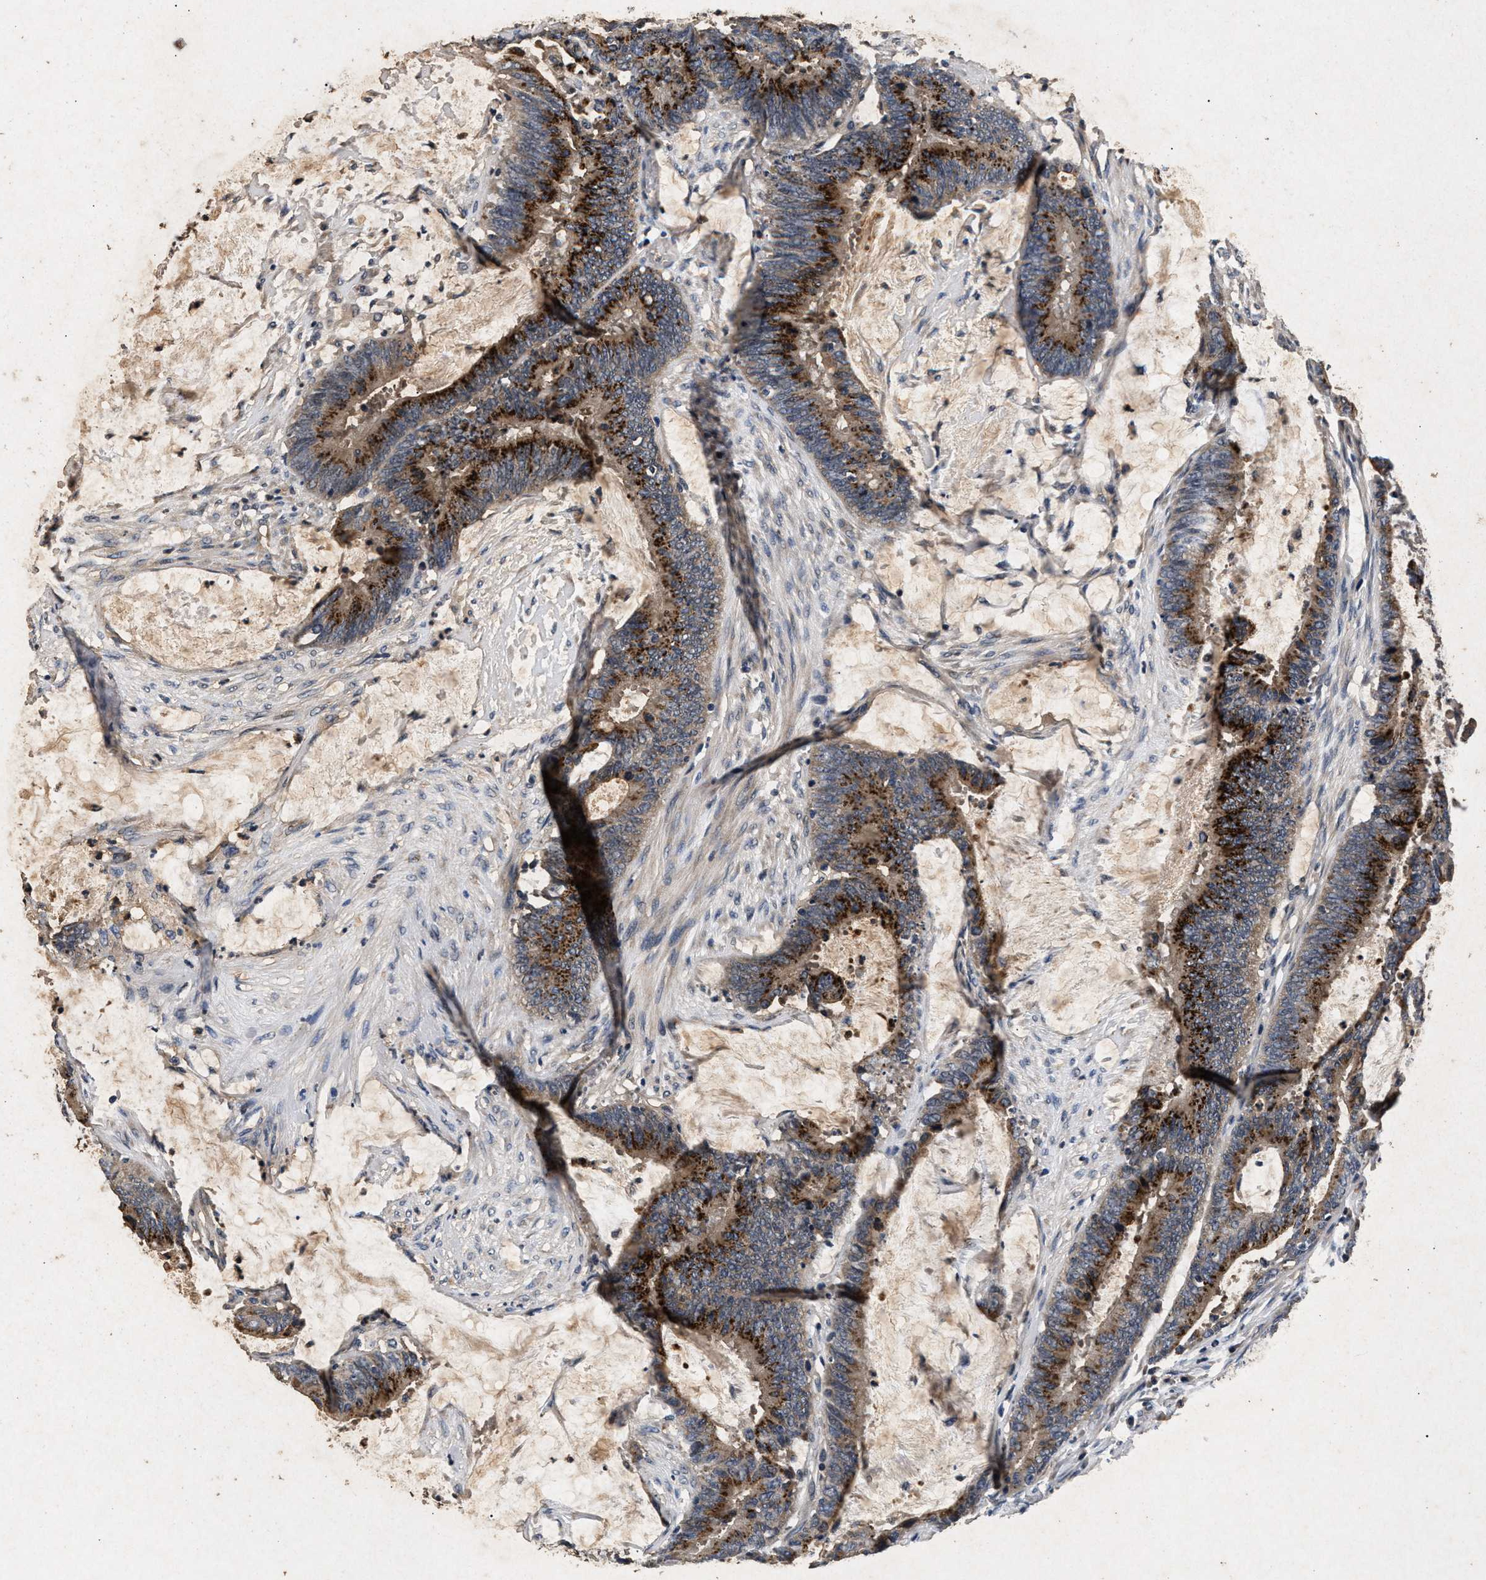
{"staining": {"intensity": "strong", "quantity": ">75%", "location": "cytoplasmic/membranous"}, "tissue": "colorectal cancer", "cell_type": "Tumor cells", "image_type": "cancer", "snomed": [{"axis": "morphology", "description": "Adenocarcinoma, NOS"}, {"axis": "topography", "description": "Rectum"}], "caption": "About >75% of tumor cells in human colorectal adenocarcinoma demonstrate strong cytoplasmic/membranous protein expression as visualized by brown immunohistochemical staining.", "gene": "PPP1CC", "patient": {"sex": "female", "age": 66}}